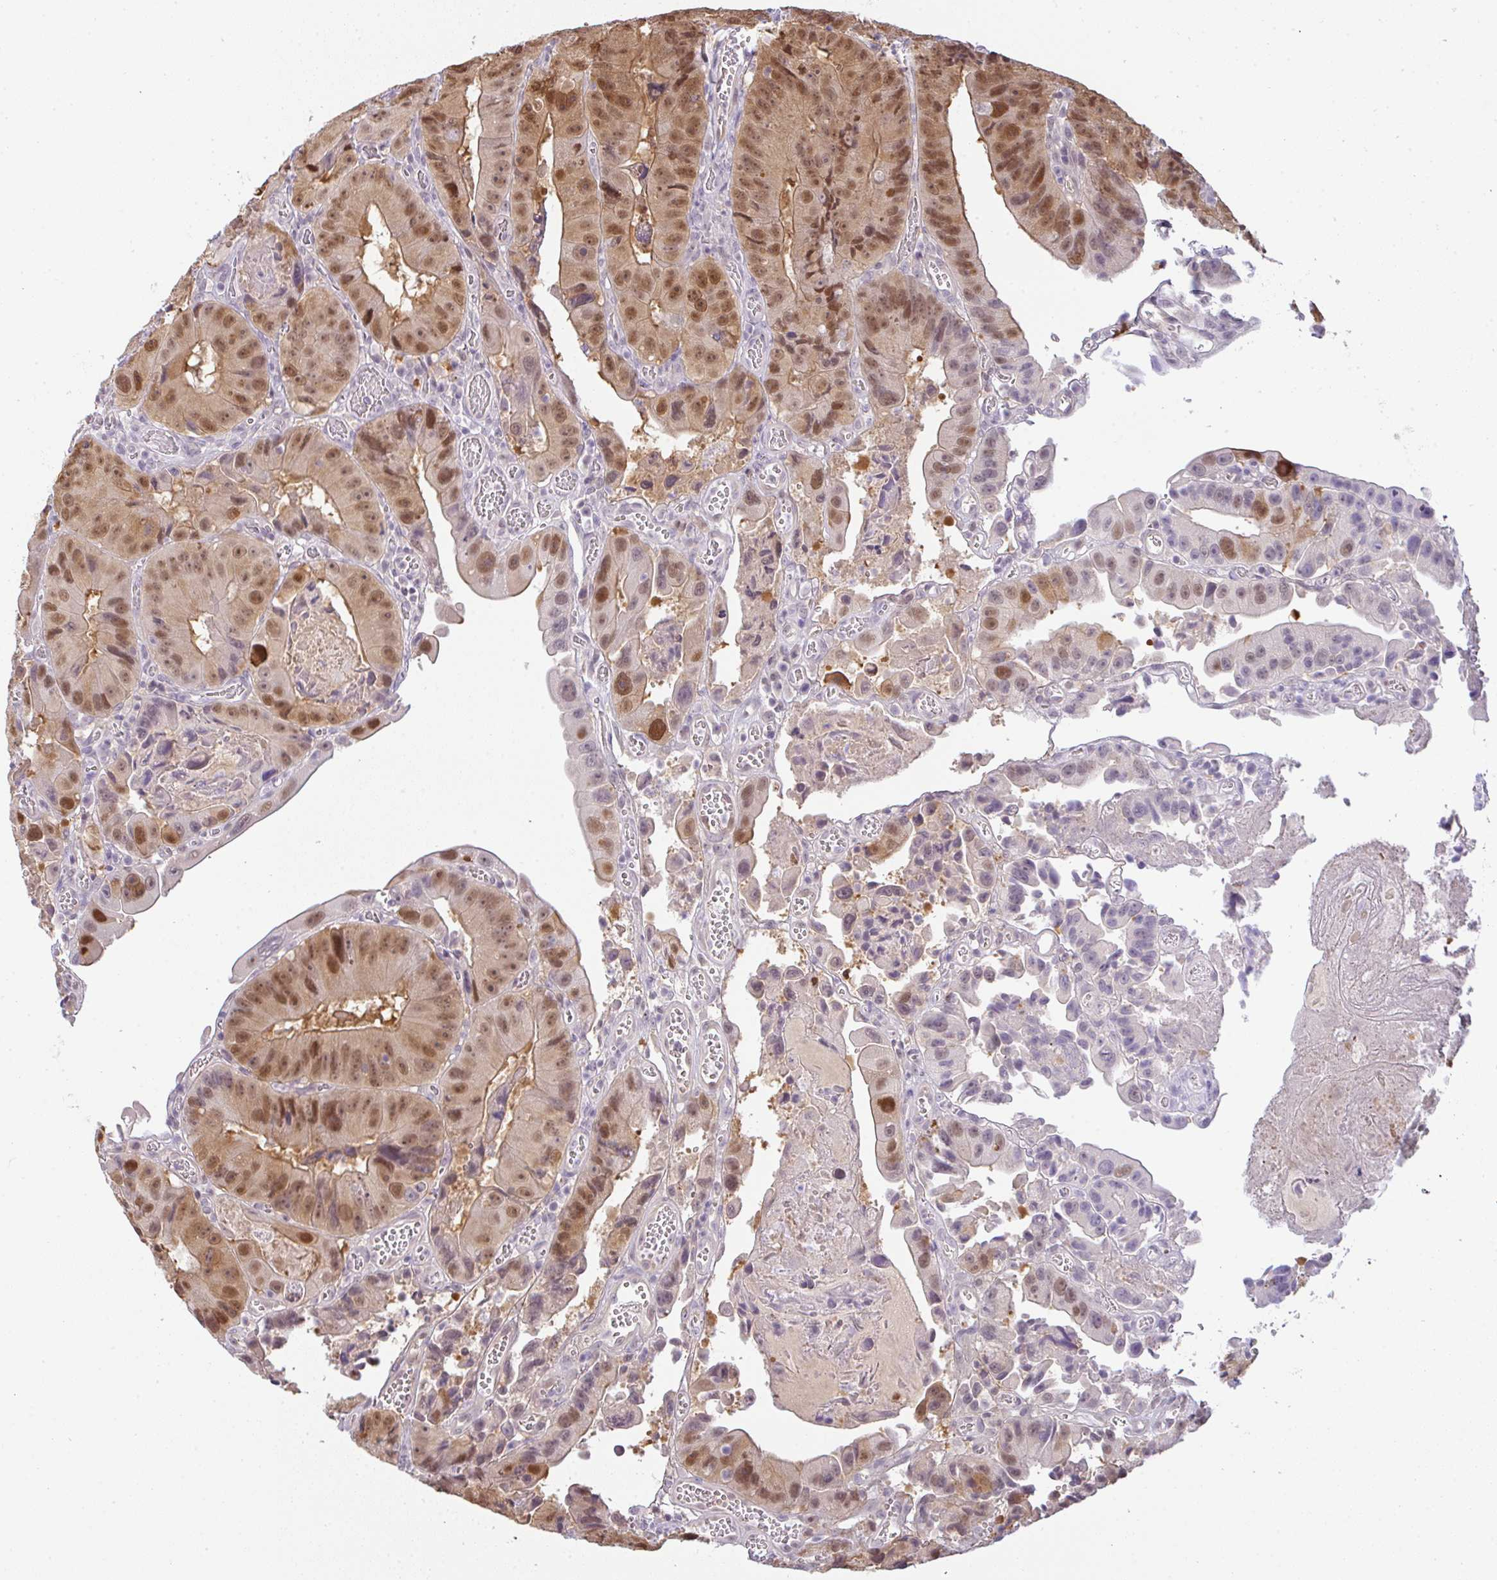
{"staining": {"intensity": "moderate", "quantity": ">75%", "location": "cytoplasmic/membranous,nuclear"}, "tissue": "colorectal cancer", "cell_type": "Tumor cells", "image_type": "cancer", "snomed": [{"axis": "morphology", "description": "Adenocarcinoma, NOS"}, {"axis": "topography", "description": "Colon"}], "caption": "IHC image of human colorectal adenocarcinoma stained for a protein (brown), which reveals medium levels of moderate cytoplasmic/membranous and nuclear expression in approximately >75% of tumor cells.", "gene": "CSE1L", "patient": {"sex": "female", "age": 86}}